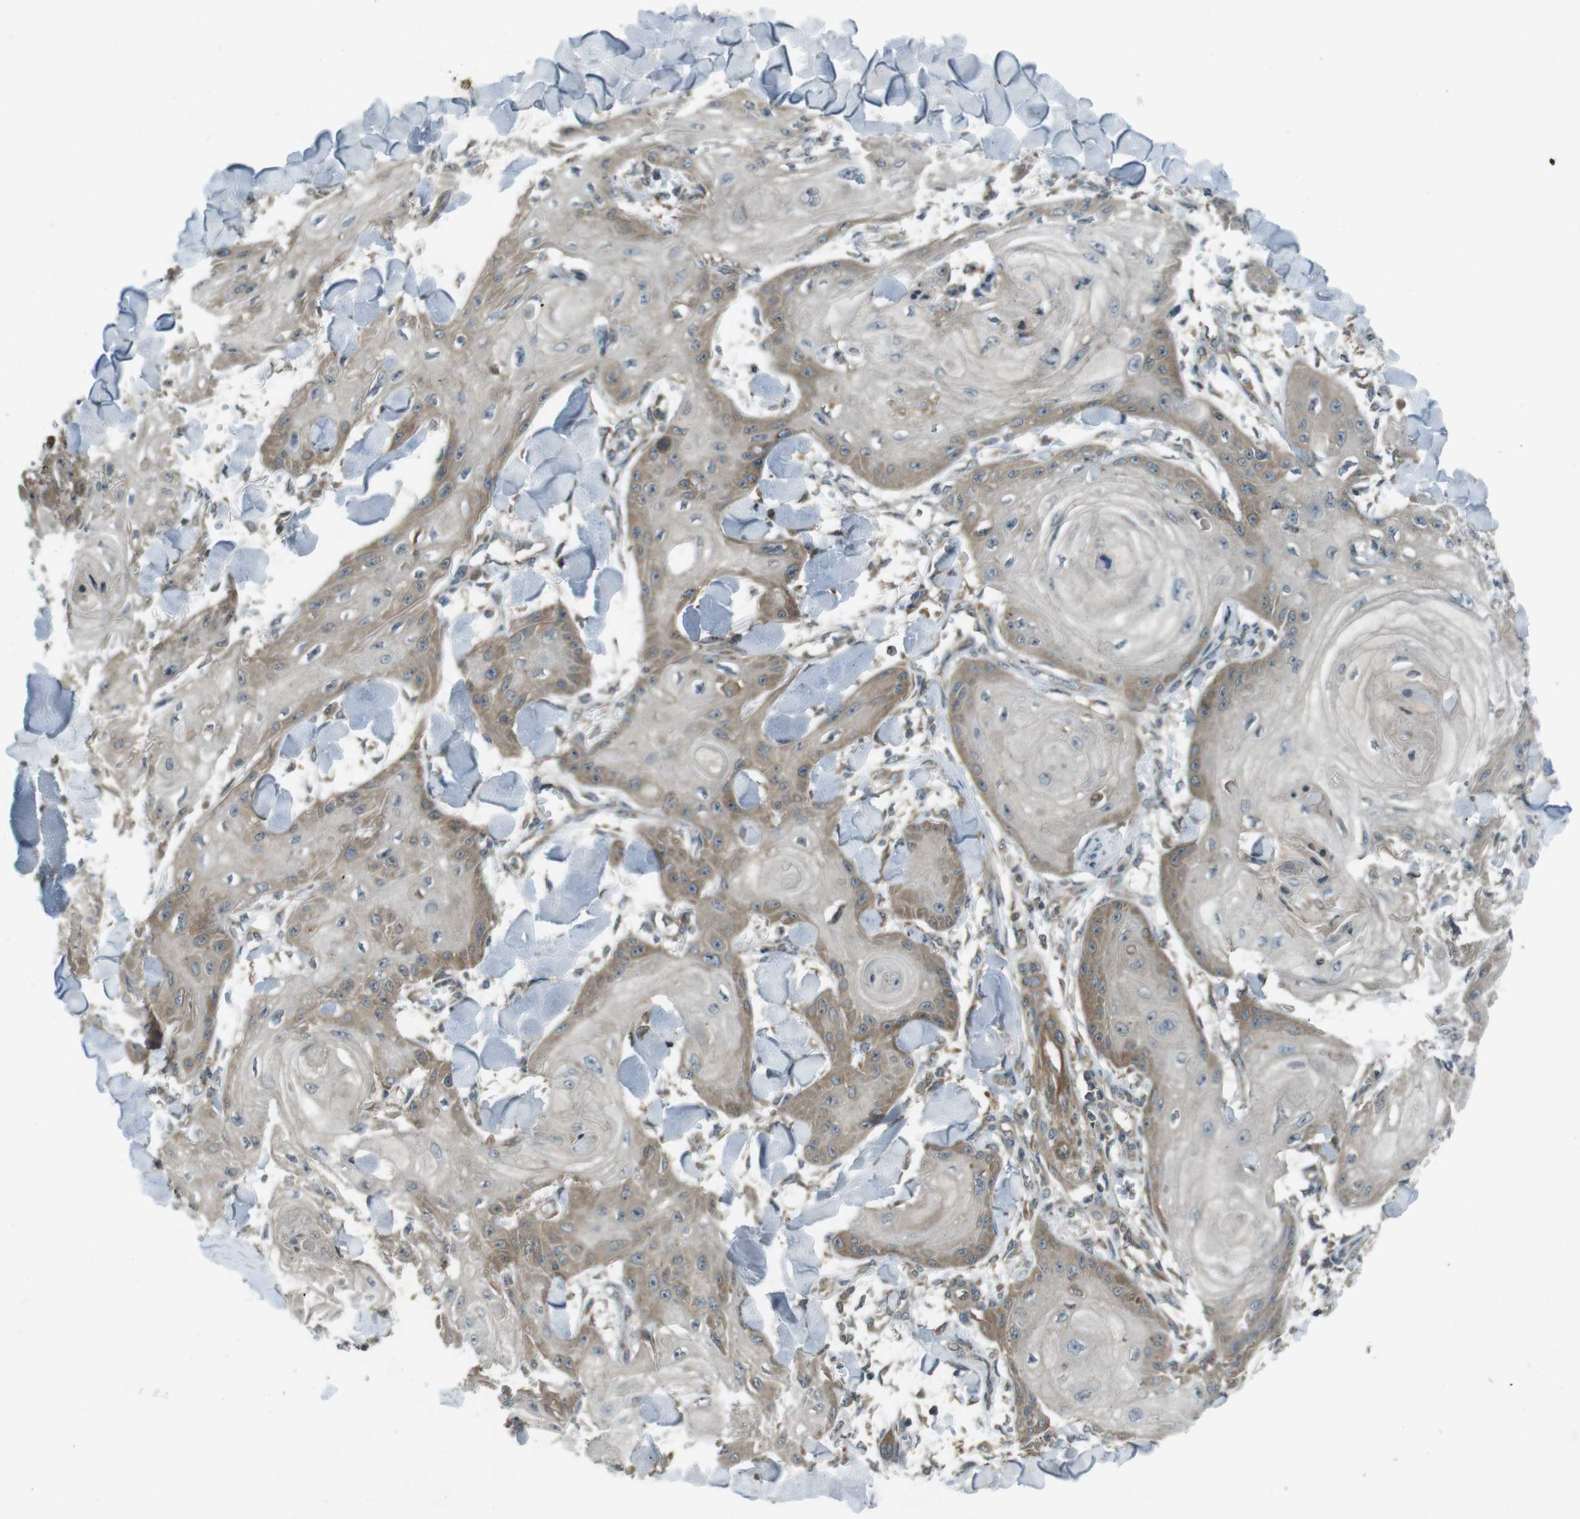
{"staining": {"intensity": "moderate", "quantity": "25%-75%", "location": "cytoplasmic/membranous"}, "tissue": "skin cancer", "cell_type": "Tumor cells", "image_type": "cancer", "snomed": [{"axis": "morphology", "description": "Squamous cell carcinoma, NOS"}, {"axis": "topography", "description": "Skin"}], "caption": "IHC of skin squamous cell carcinoma displays medium levels of moderate cytoplasmic/membranous staining in approximately 25%-75% of tumor cells.", "gene": "ZYX", "patient": {"sex": "male", "age": 74}}